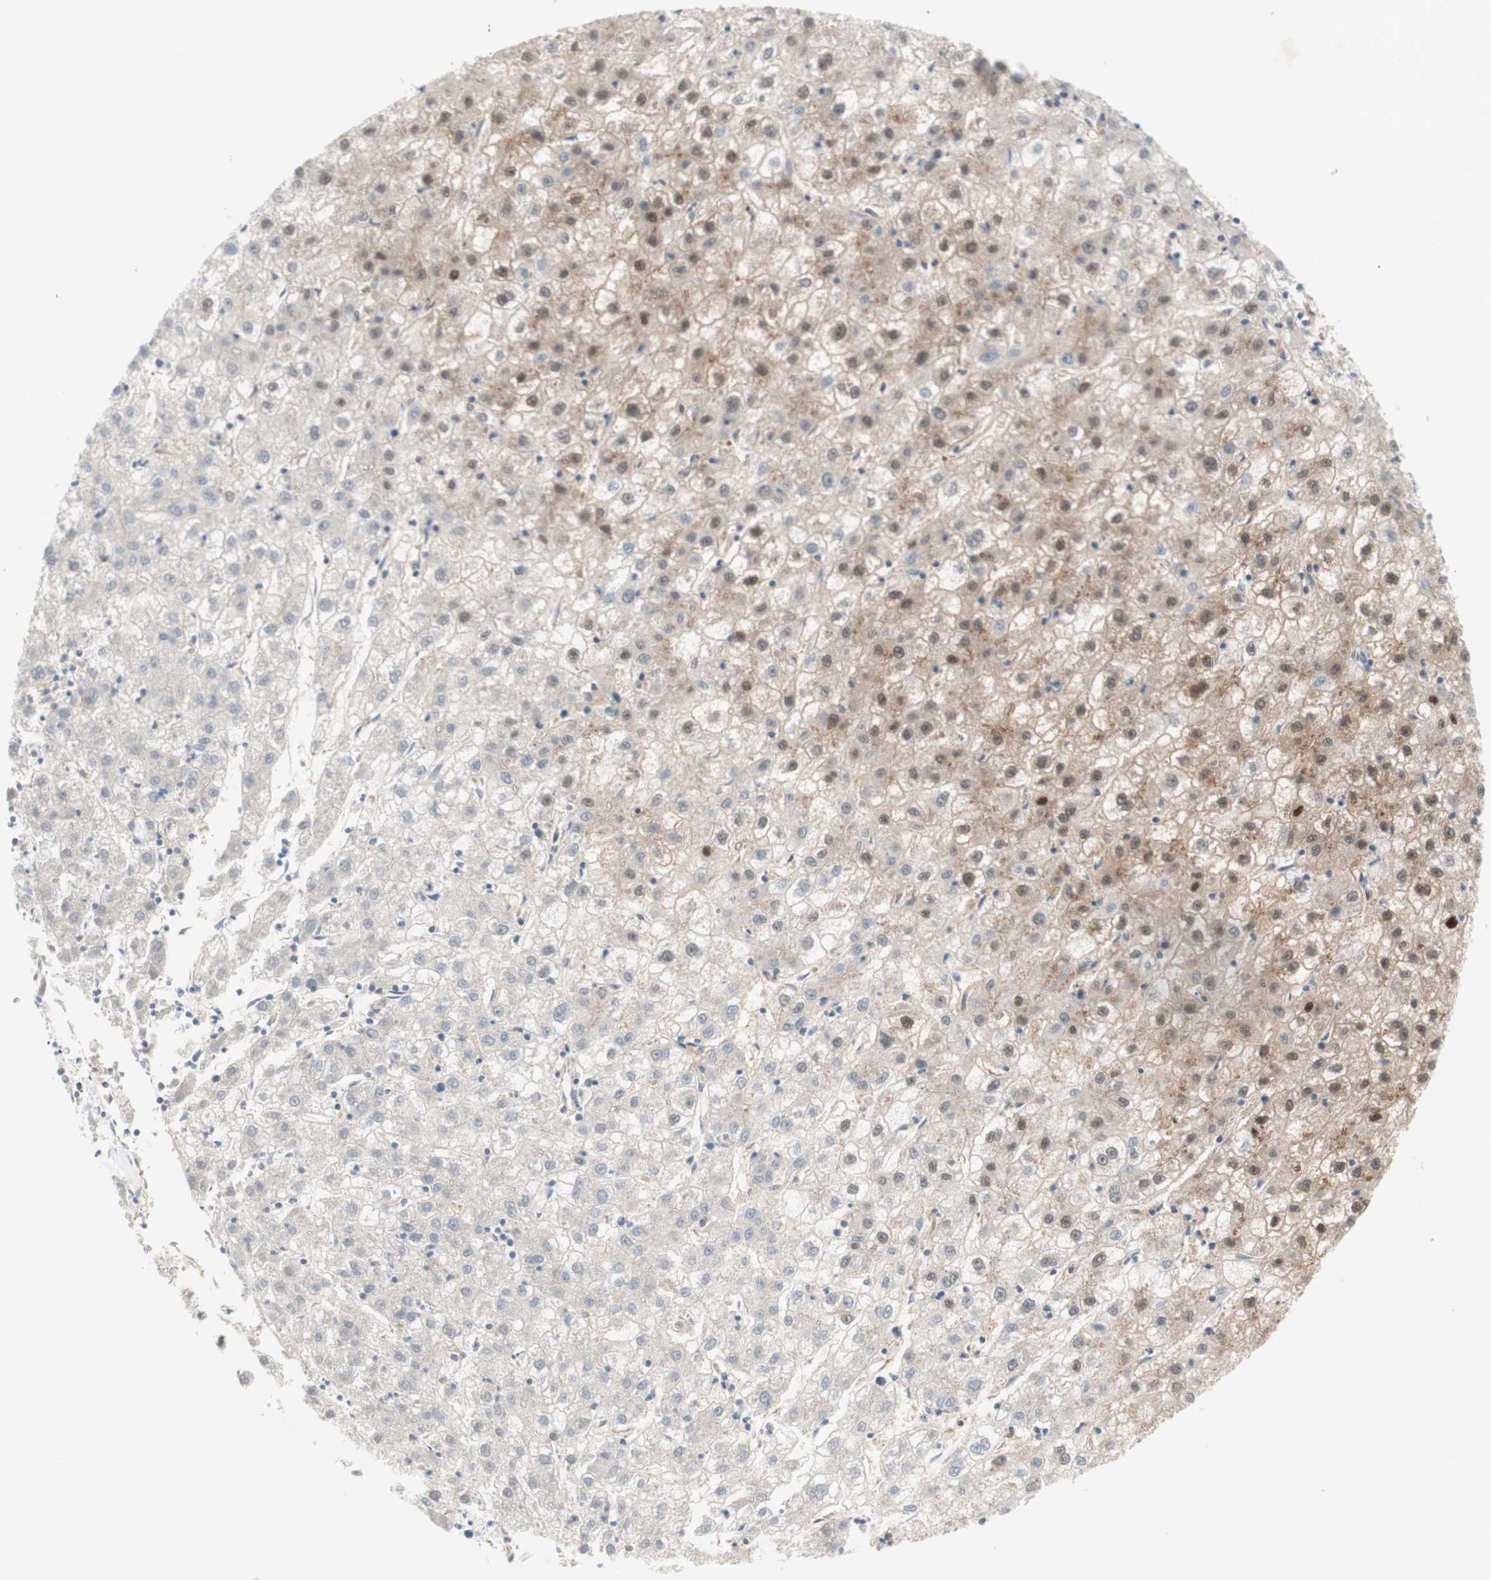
{"staining": {"intensity": "weak", "quantity": "25%-75%", "location": "cytoplasmic/membranous,nuclear"}, "tissue": "liver cancer", "cell_type": "Tumor cells", "image_type": "cancer", "snomed": [{"axis": "morphology", "description": "Carcinoma, Hepatocellular, NOS"}, {"axis": "topography", "description": "Liver"}], "caption": "Liver cancer (hepatocellular carcinoma) stained for a protein (brown) demonstrates weak cytoplasmic/membranous and nuclear positive positivity in approximately 25%-75% of tumor cells.", "gene": "RFNG", "patient": {"sex": "male", "age": 72}}